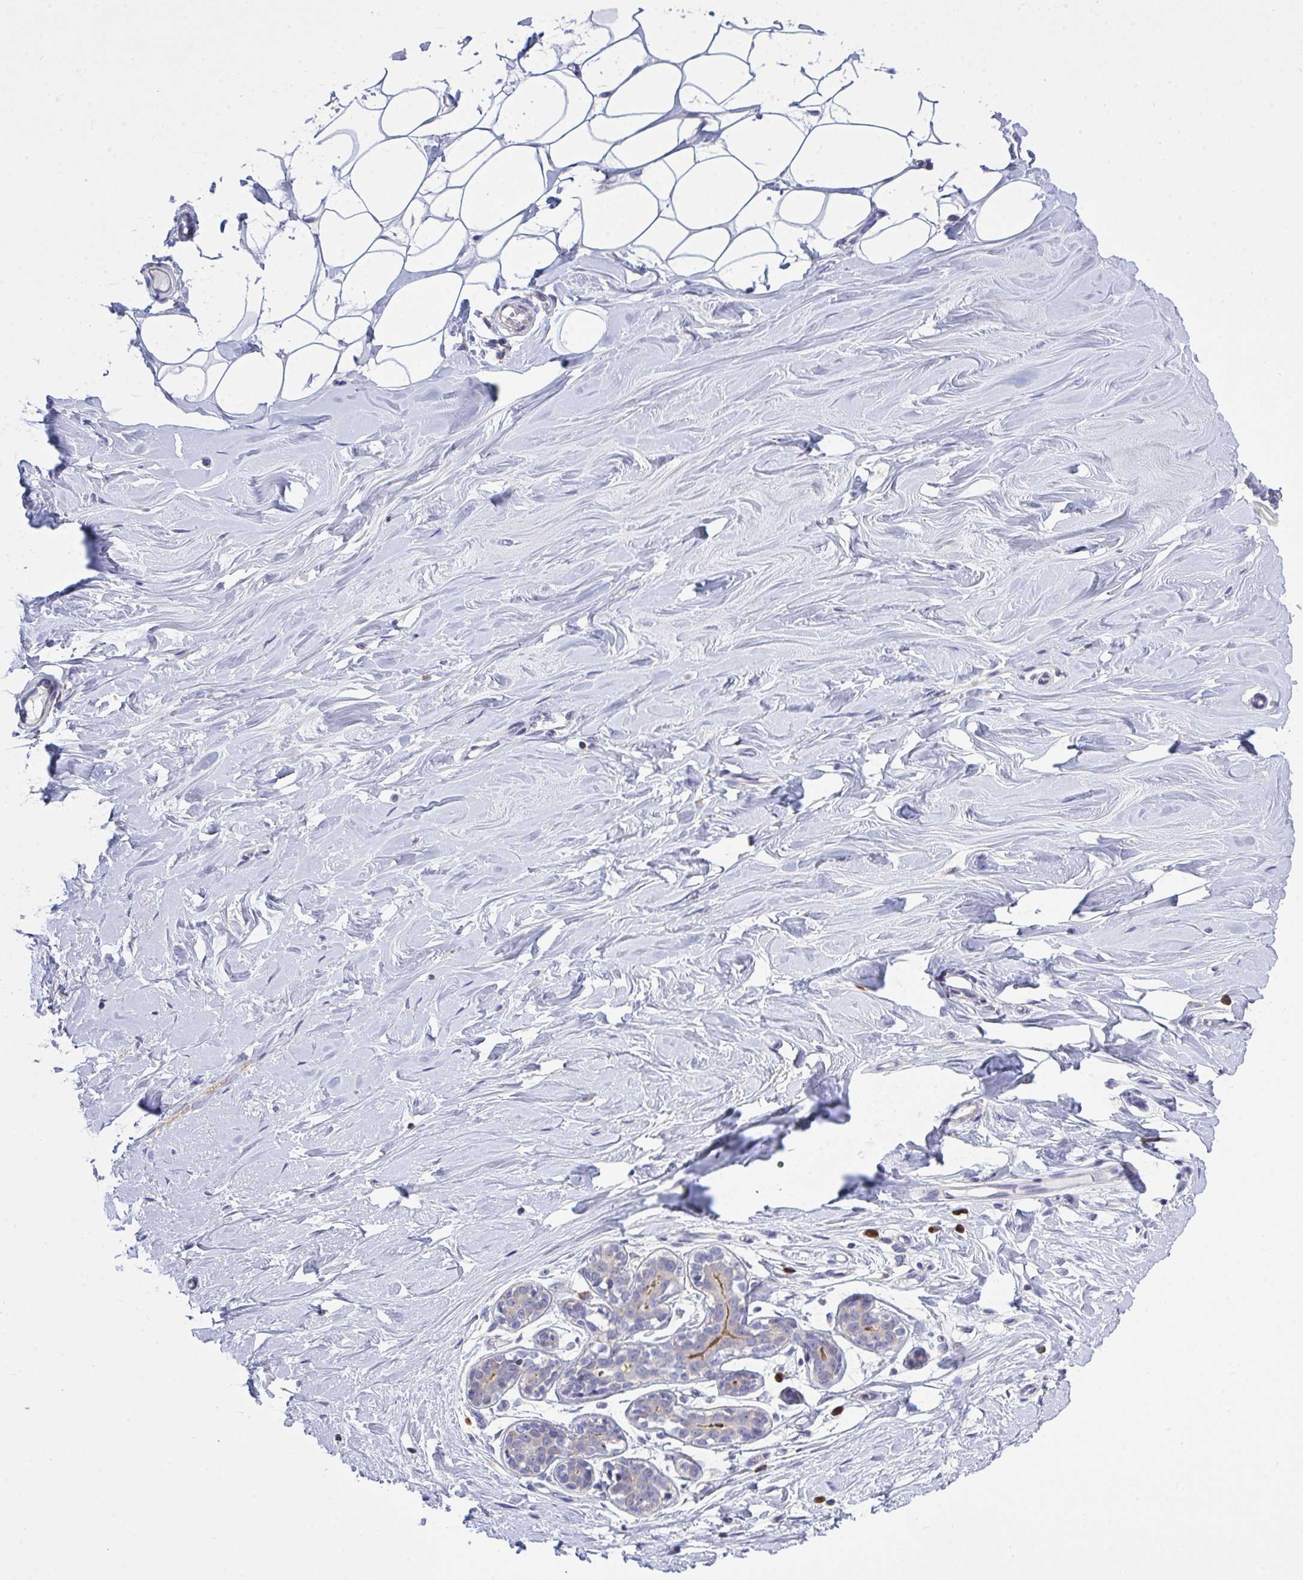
{"staining": {"intensity": "negative", "quantity": "none", "location": "none"}, "tissue": "breast", "cell_type": "Adipocytes", "image_type": "normal", "snomed": [{"axis": "morphology", "description": "Normal tissue, NOS"}, {"axis": "topography", "description": "Breast"}], "caption": "Adipocytes are negative for brown protein staining in benign breast. The staining is performed using DAB brown chromogen with nuclei counter-stained in using hematoxylin.", "gene": "LRRC58", "patient": {"sex": "female", "age": 27}}